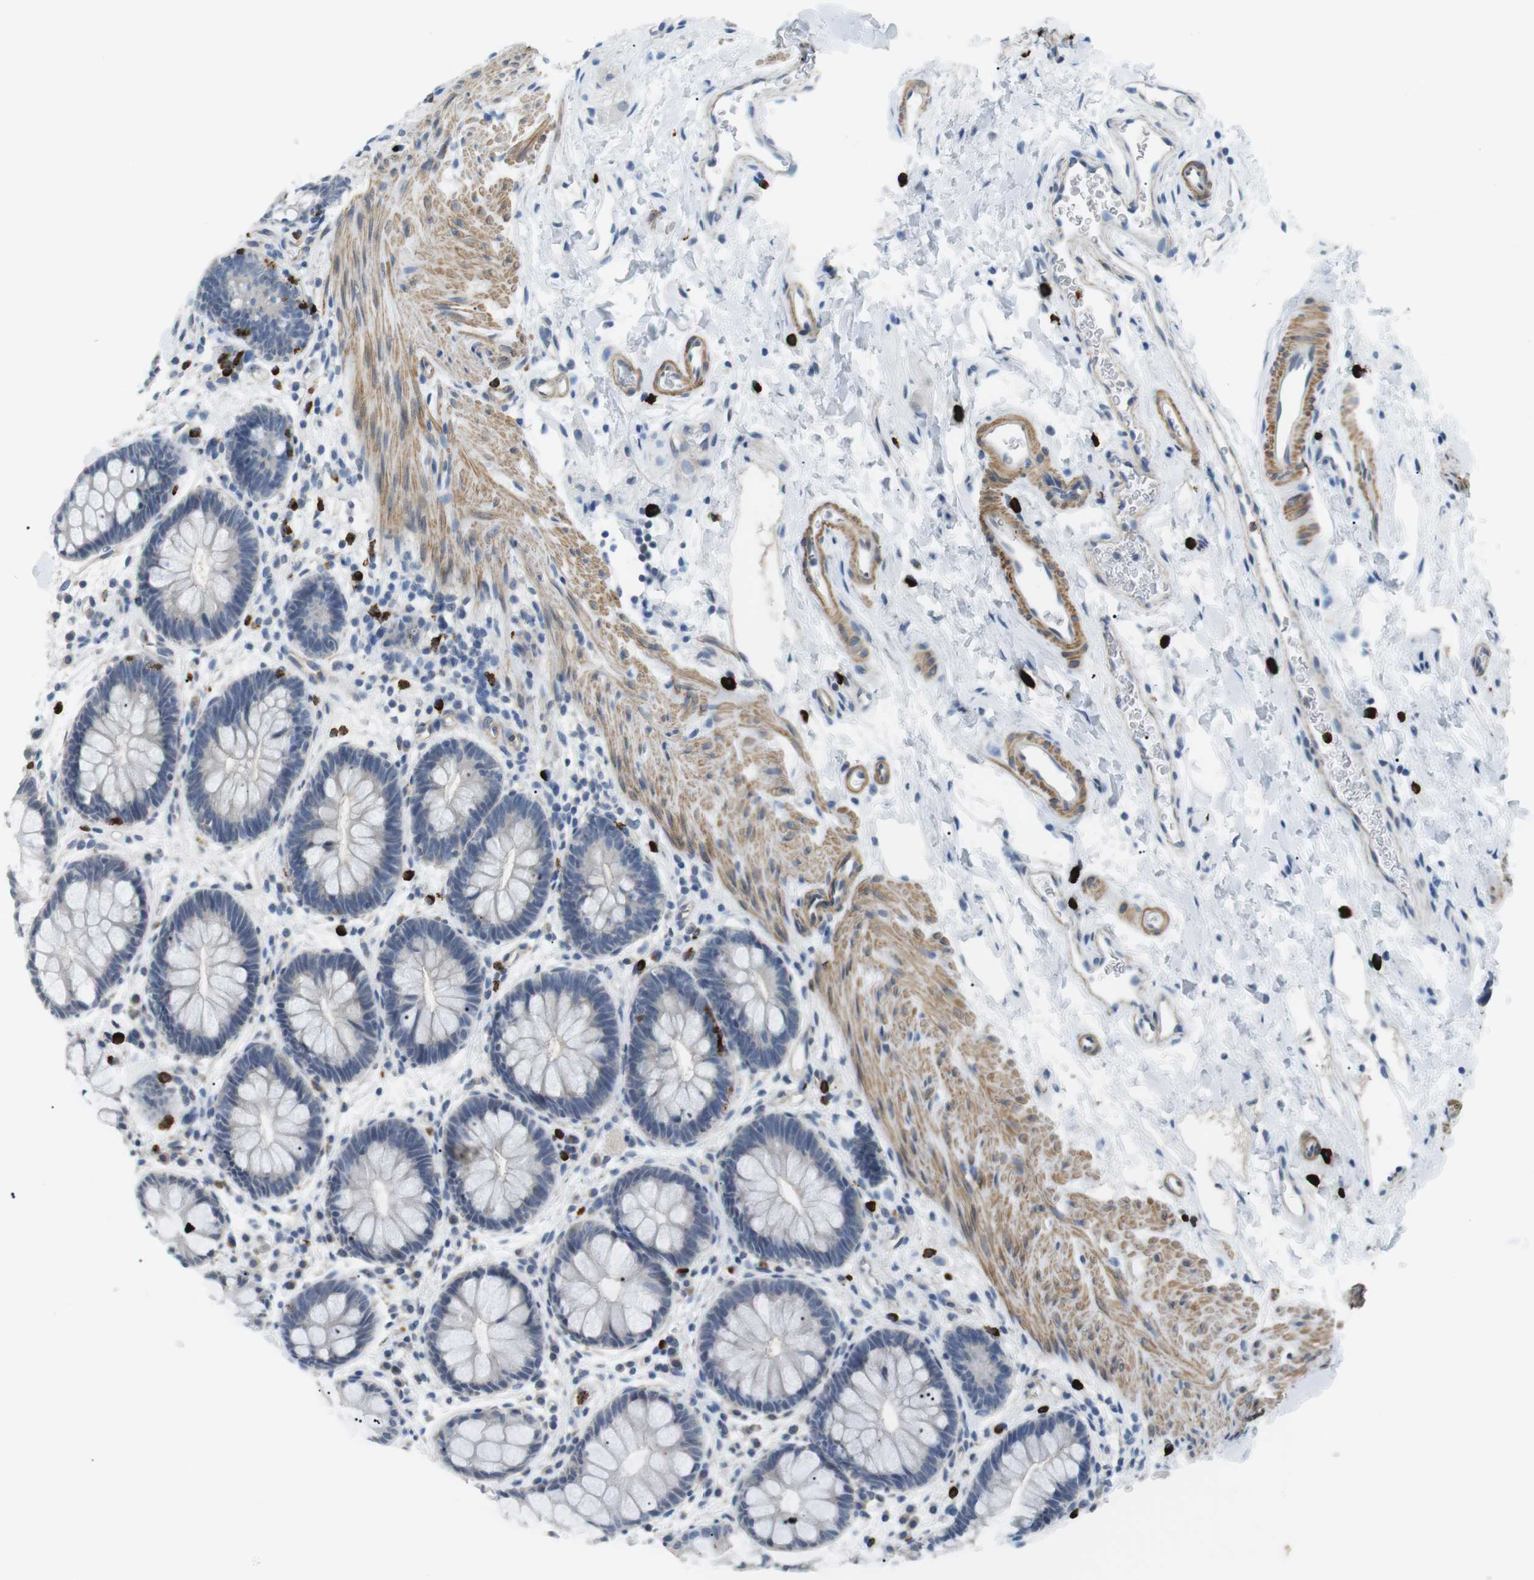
{"staining": {"intensity": "negative", "quantity": "none", "location": "none"}, "tissue": "rectum", "cell_type": "Glandular cells", "image_type": "normal", "snomed": [{"axis": "morphology", "description": "Normal tissue, NOS"}, {"axis": "topography", "description": "Rectum"}], "caption": "A high-resolution histopathology image shows immunohistochemistry (IHC) staining of normal rectum, which demonstrates no significant expression in glandular cells.", "gene": "GZMM", "patient": {"sex": "female", "age": 24}}